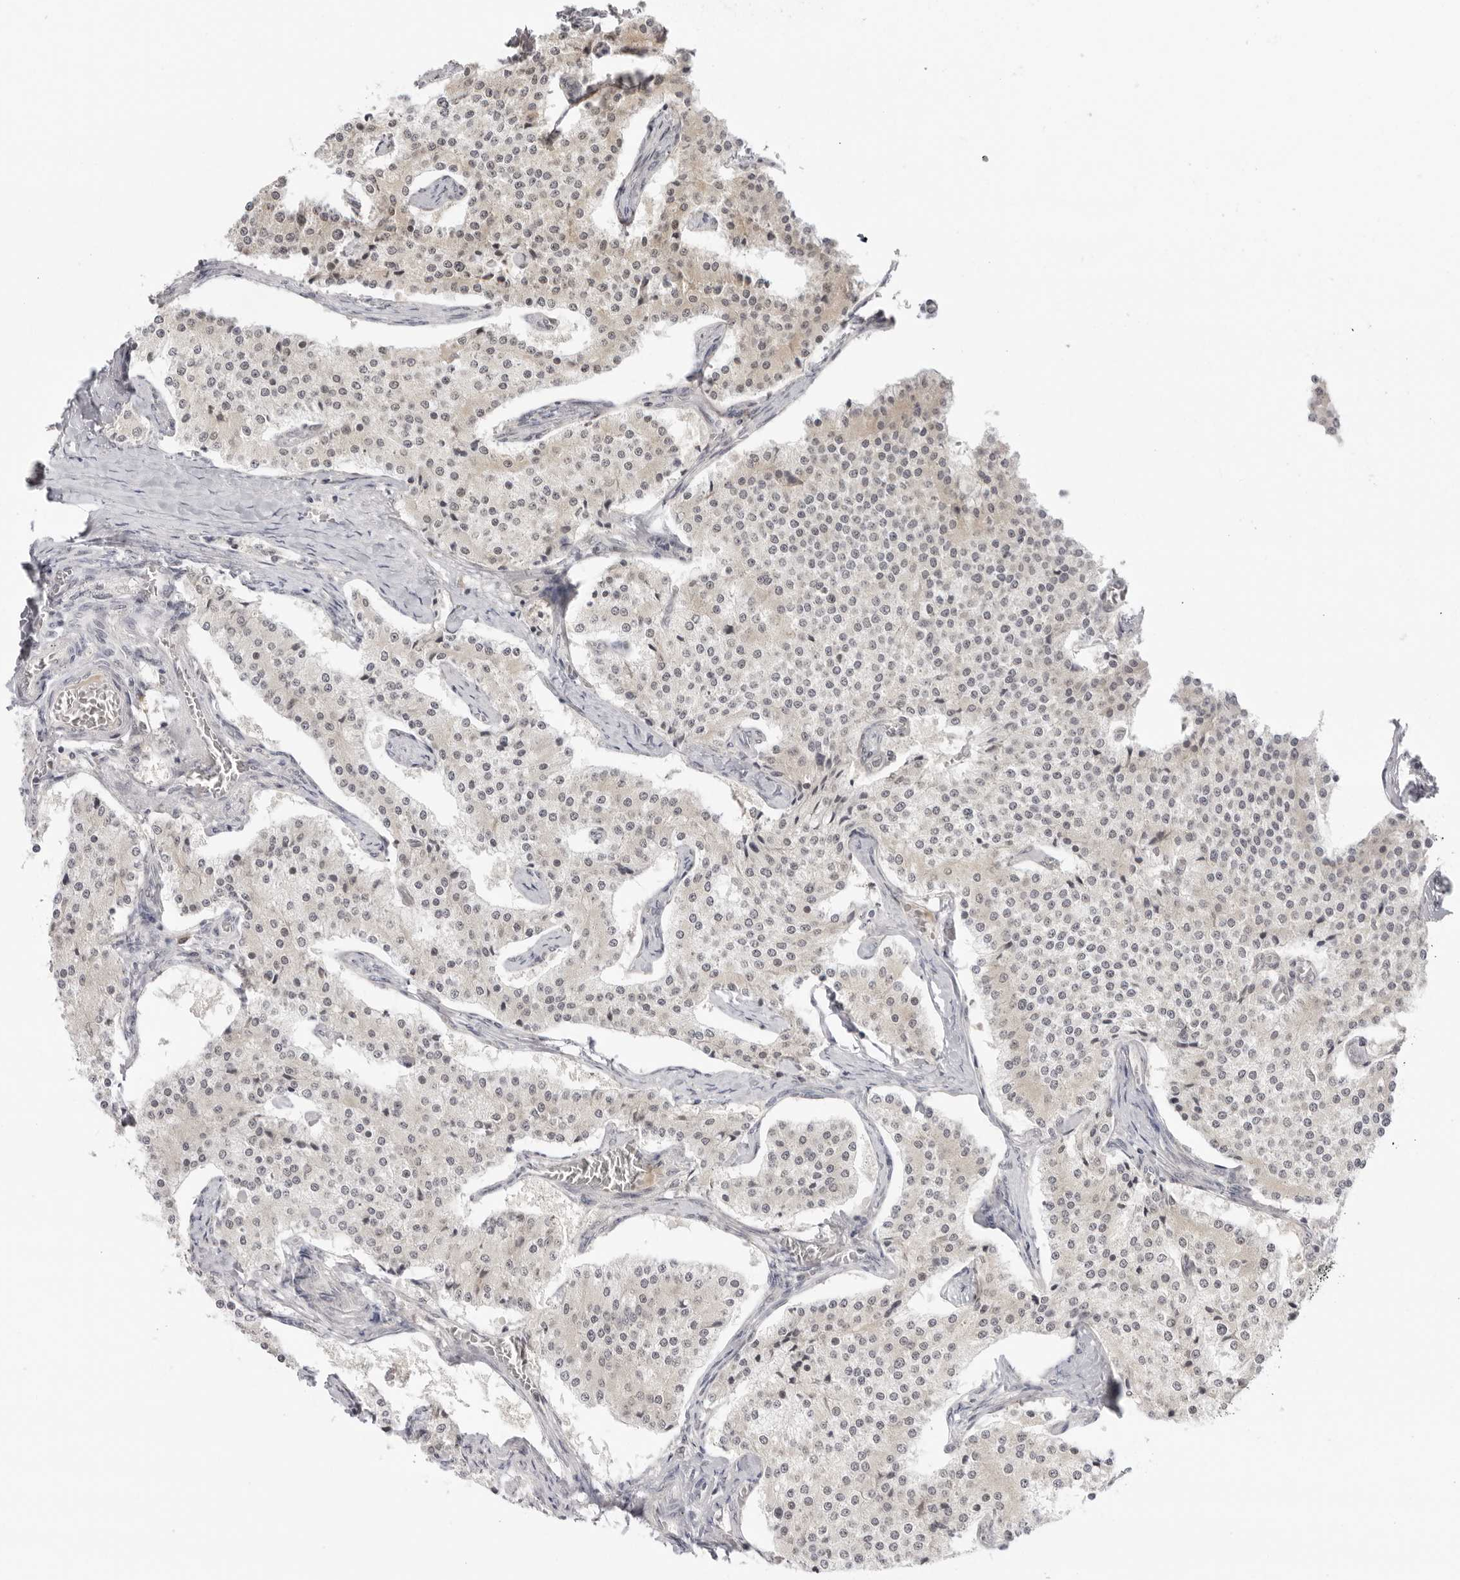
{"staining": {"intensity": "weak", "quantity": "<25%", "location": "cytoplasmic/membranous"}, "tissue": "carcinoid", "cell_type": "Tumor cells", "image_type": "cancer", "snomed": [{"axis": "morphology", "description": "Carcinoid, malignant, NOS"}, {"axis": "topography", "description": "Colon"}], "caption": "Carcinoid was stained to show a protein in brown. There is no significant staining in tumor cells.", "gene": "PRRC2C", "patient": {"sex": "female", "age": 52}}